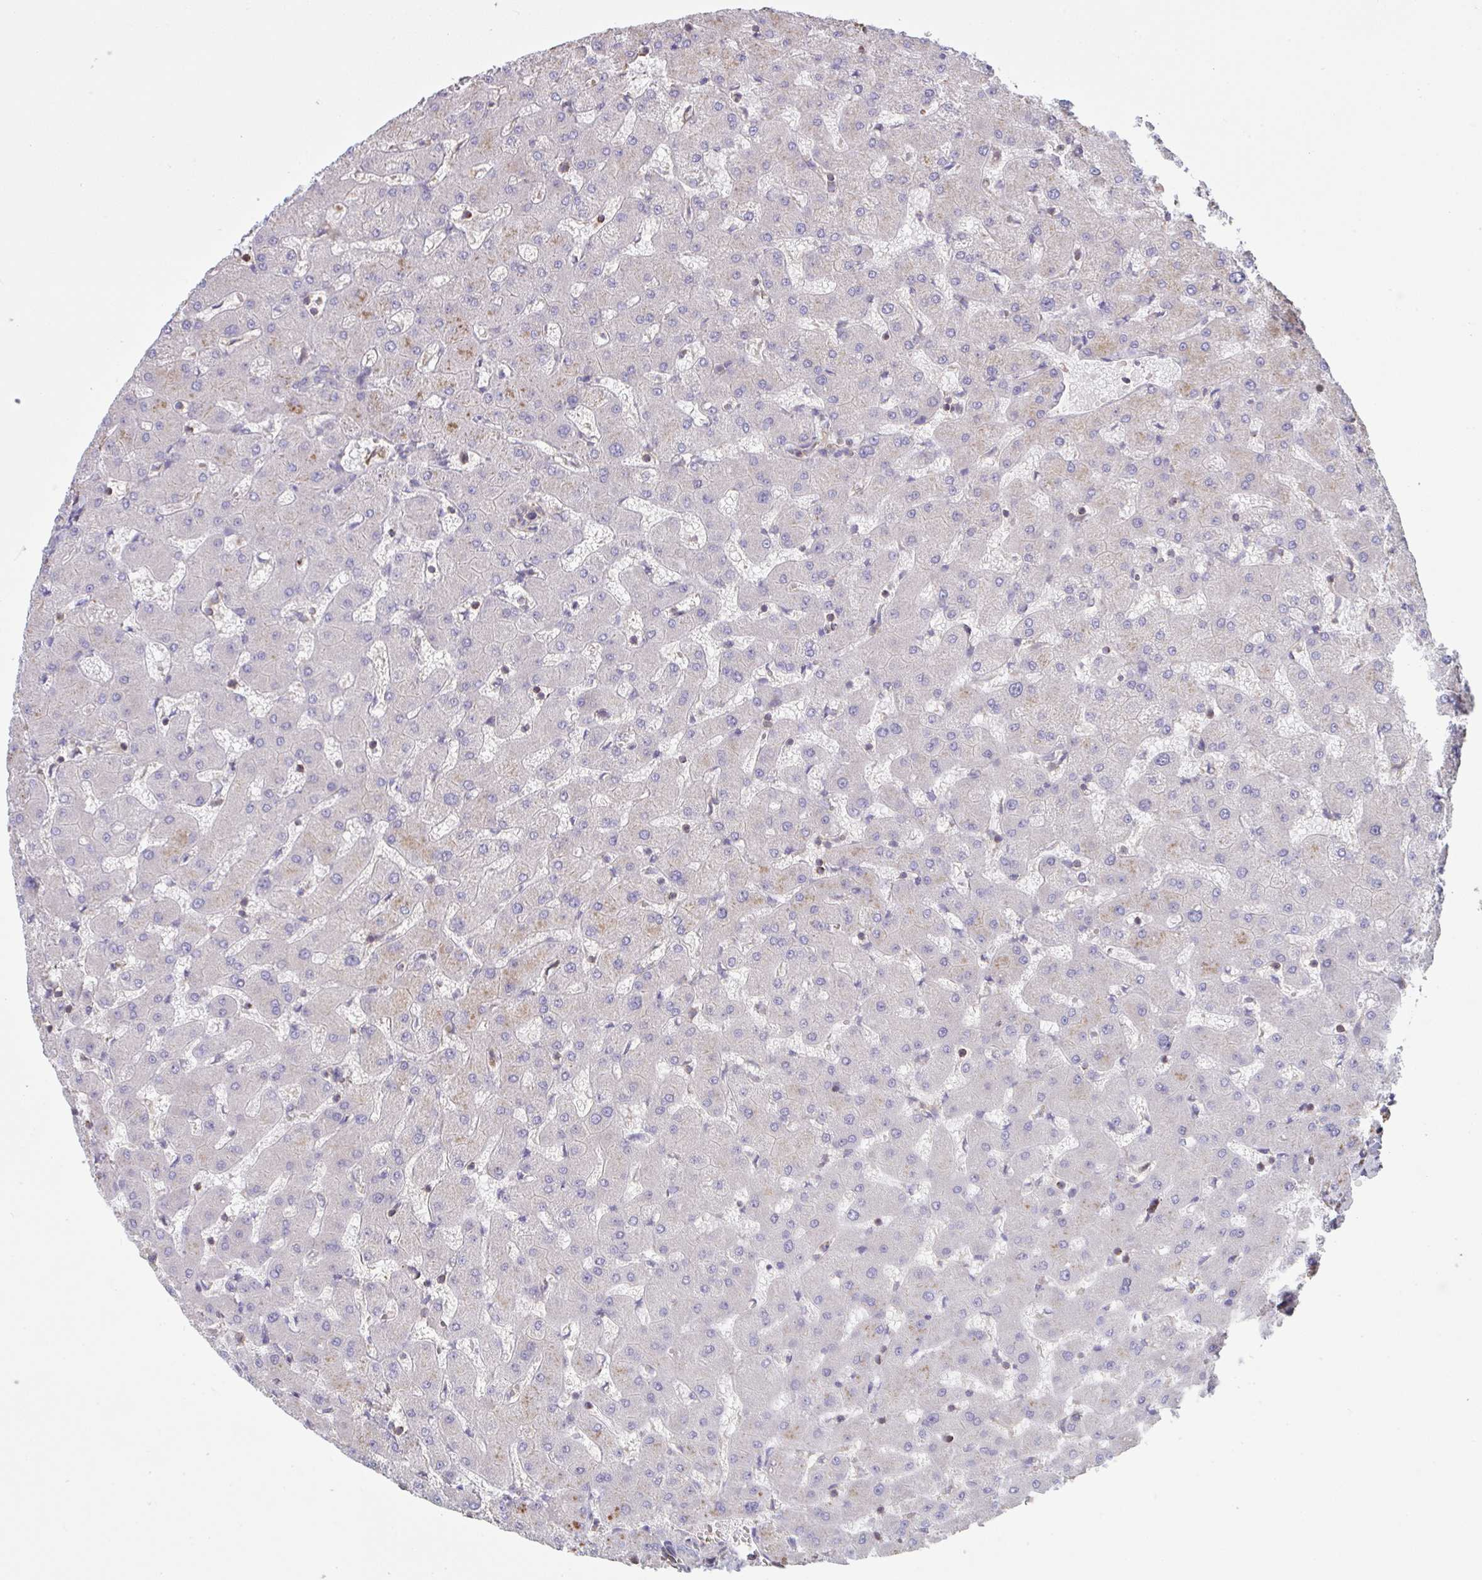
{"staining": {"intensity": "negative", "quantity": "none", "location": "none"}, "tissue": "liver", "cell_type": "Cholangiocytes", "image_type": "normal", "snomed": [{"axis": "morphology", "description": "Normal tissue, NOS"}, {"axis": "topography", "description": "Liver"}], "caption": "DAB immunohistochemical staining of unremarkable liver displays no significant expression in cholangiocytes.", "gene": "MICOS10", "patient": {"sex": "female", "age": 63}}